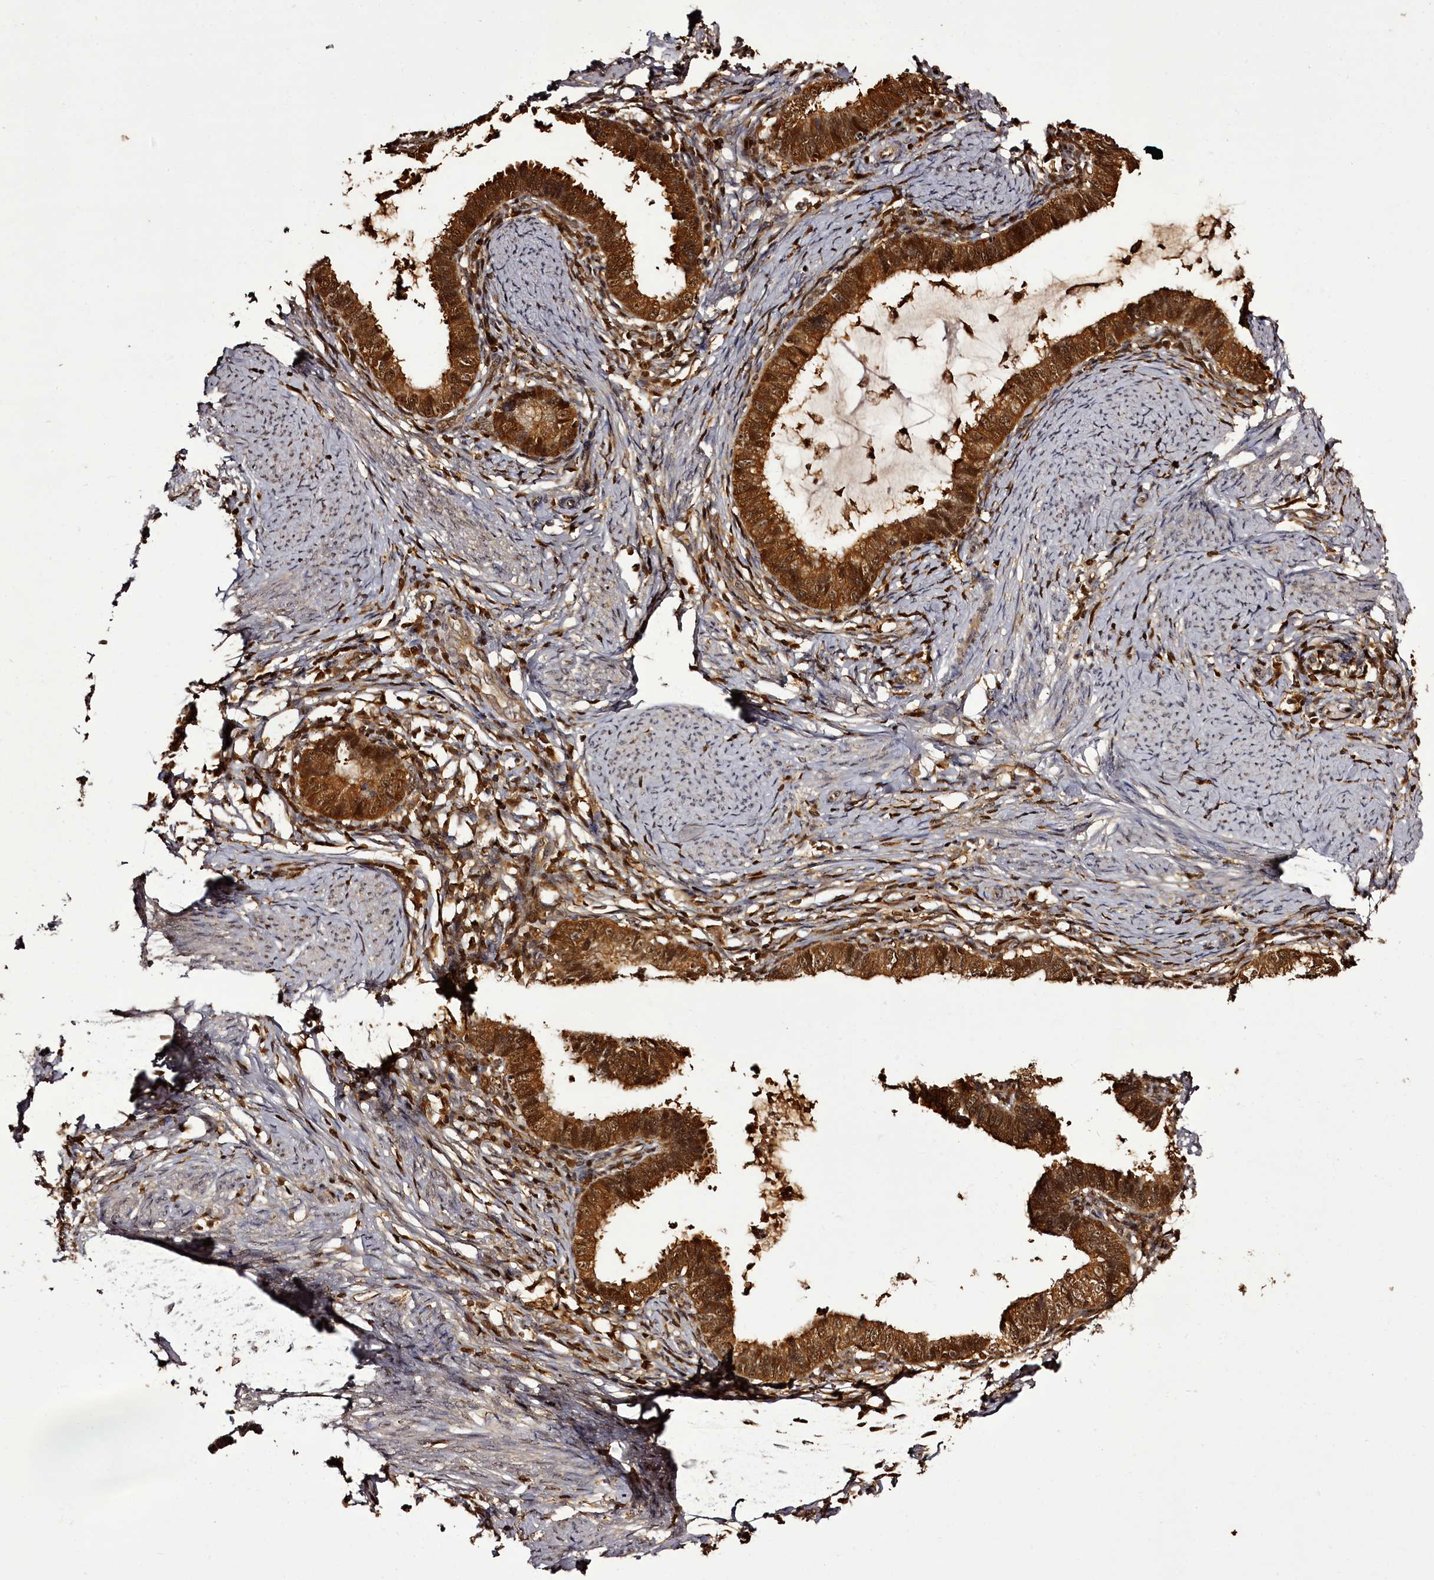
{"staining": {"intensity": "strong", "quantity": ">75%", "location": "cytoplasmic/membranous,nuclear"}, "tissue": "cervical cancer", "cell_type": "Tumor cells", "image_type": "cancer", "snomed": [{"axis": "morphology", "description": "Adenocarcinoma, NOS"}, {"axis": "topography", "description": "Cervix"}], "caption": "Protein staining reveals strong cytoplasmic/membranous and nuclear staining in approximately >75% of tumor cells in cervical cancer (adenocarcinoma).", "gene": "NPRL2", "patient": {"sex": "female", "age": 36}}